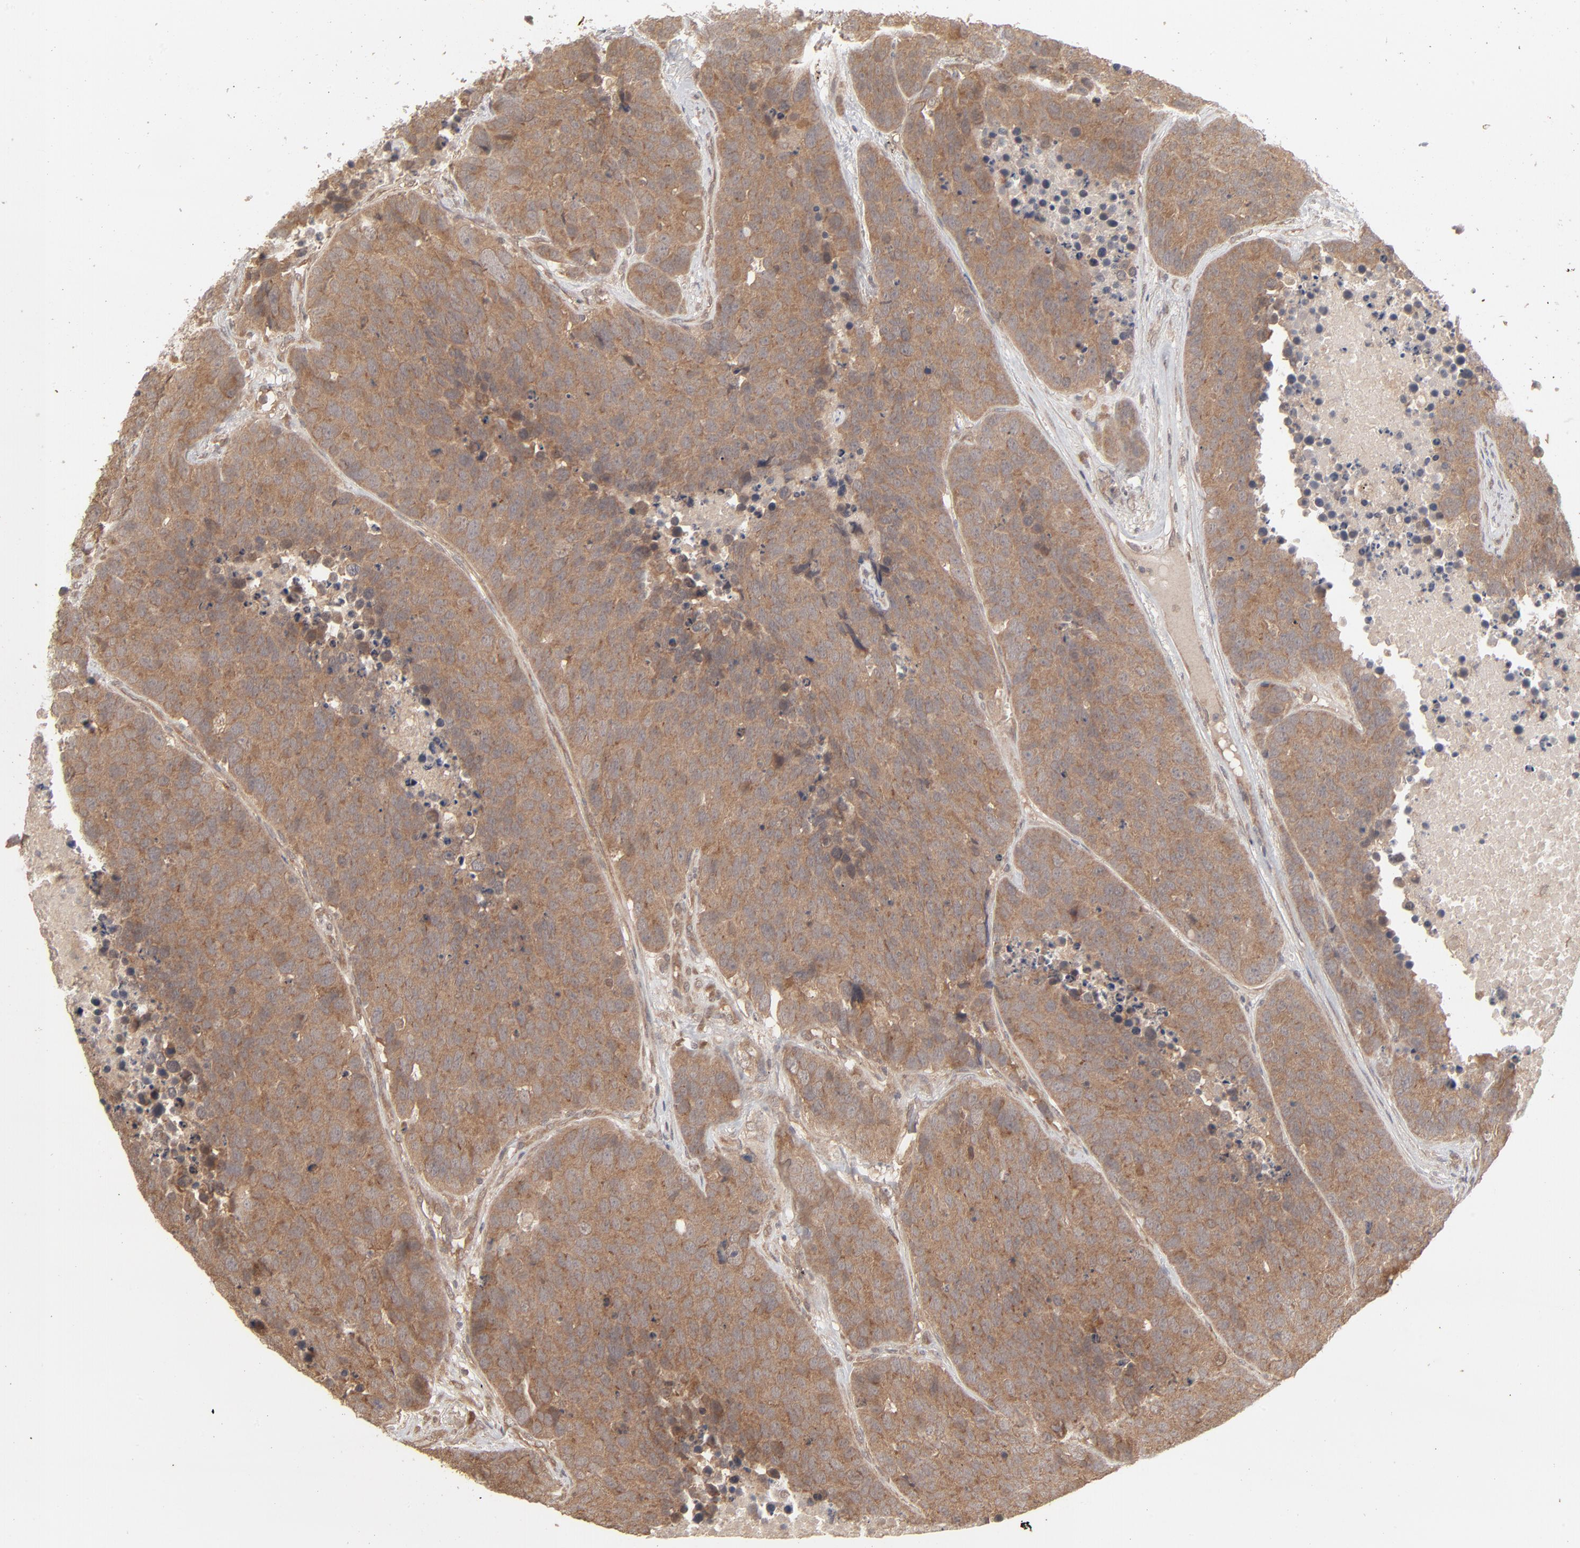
{"staining": {"intensity": "moderate", "quantity": ">75%", "location": "cytoplasmic/membranous"}, "tissue": "carcinoid", "cell_type": "Tumor cells", "image_type": "cancer", "snomed": [{"axis": "morphology", "description": "Carcinoid, malignant, NOS"}, {"axis": "topography", "description": "Lung"}], "caption": "Carcinoid stained for a protein reveals moderate cytoplasmic/membranous positivity in tumor cells.", "gene": "SCFD1", "patient": {"sex": "male", "age": 60}}